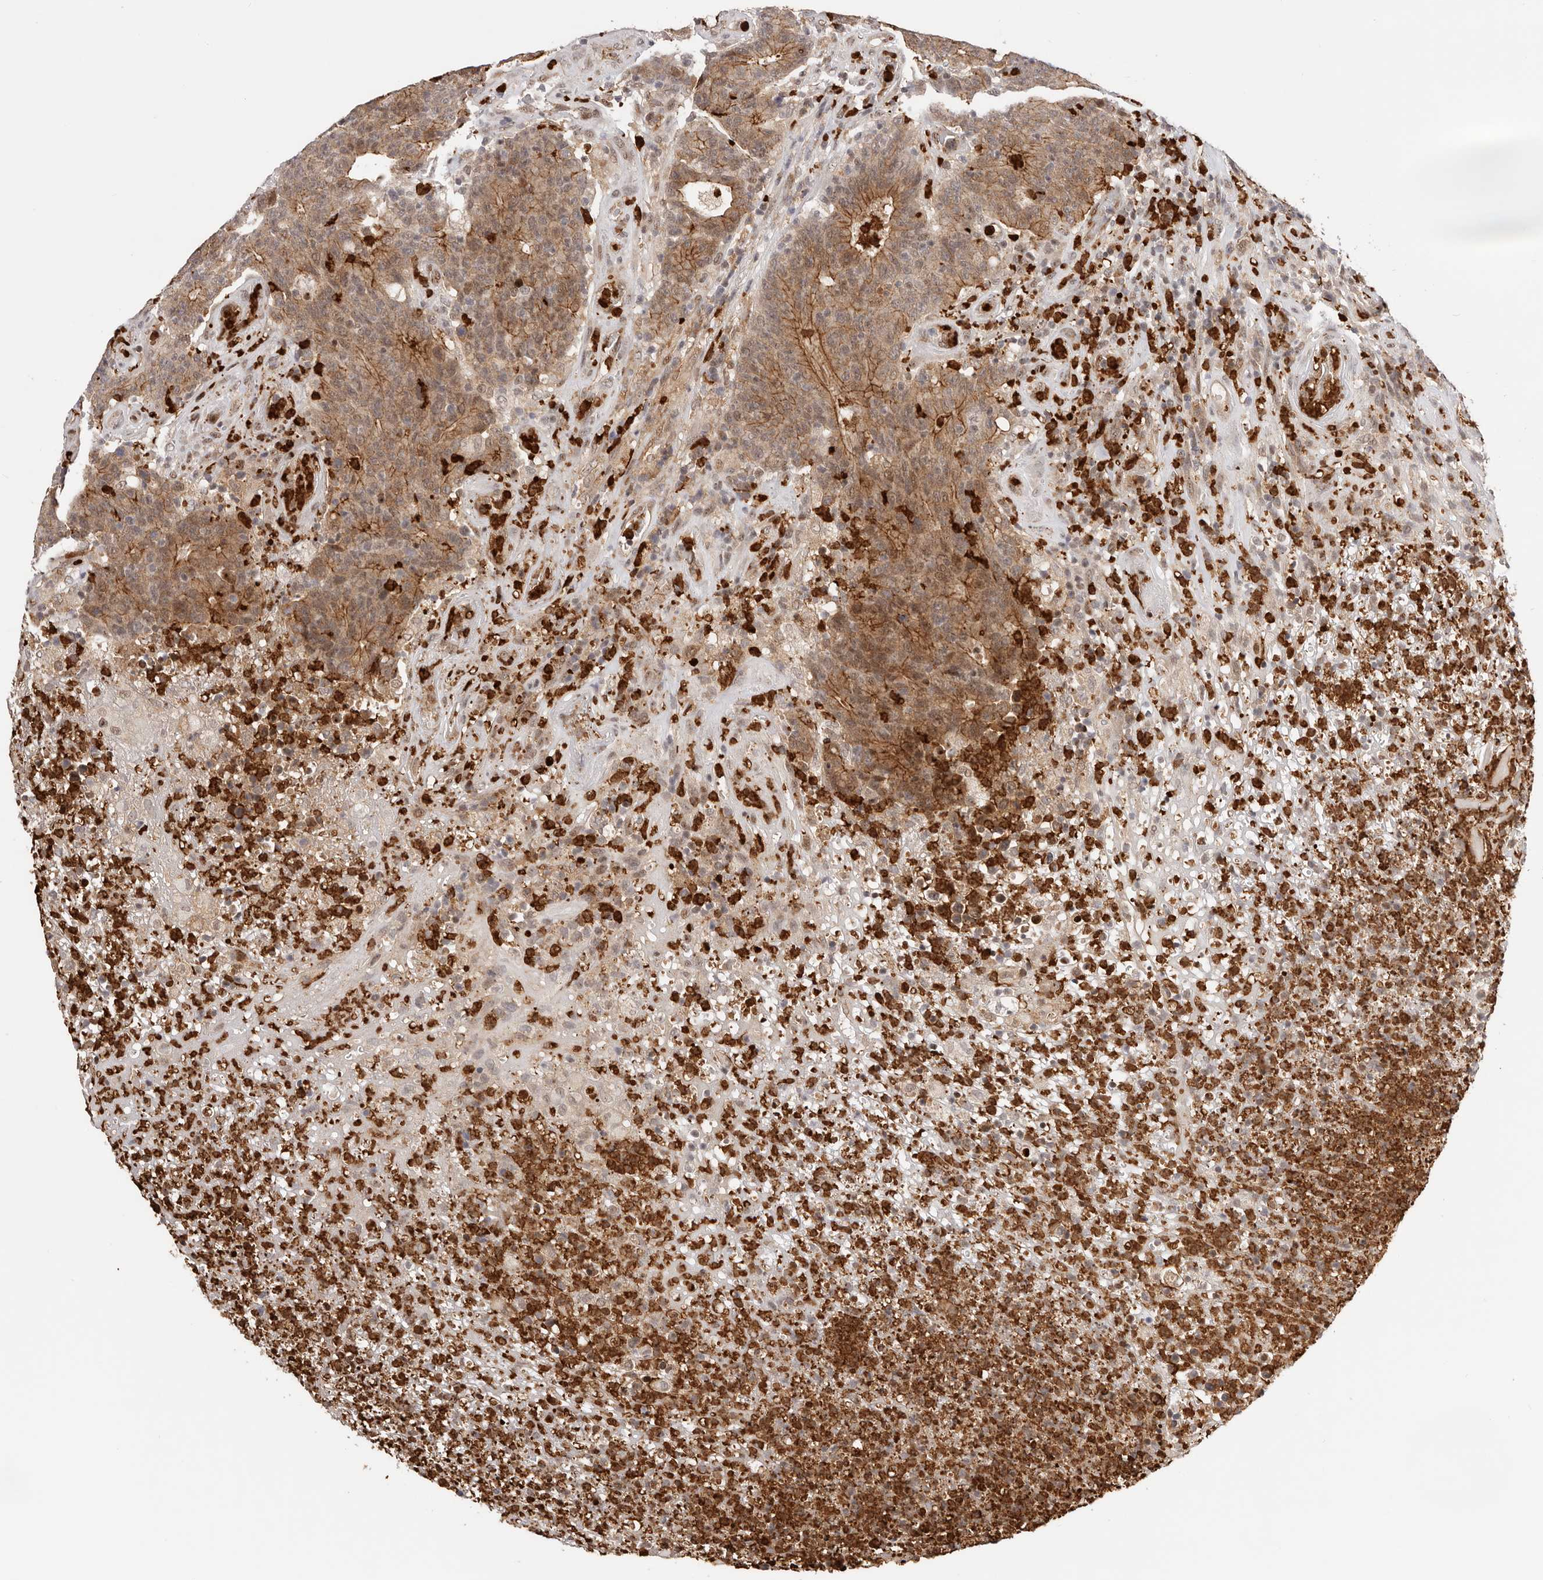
{"staining": {"intensity": "moderate", "quantity": ">75%", "location": "cytoplasmic/membranous"}, "tissue": "colorectal cancer", "cell_type": "Tumor cells", "image_type": "cancer", "snomed": [{"axis": "morphology", "description": "Normal tissue, NOS"}, {"axis": "morphology", "description": "Adenocarcinoma, NOS"}, {"axis": "topography", "description": "Colon"}], "caption": "Immunohistochemical staining of adenocarcinoma (colorectal) reveals medium levels of moderate cytoplasmic/membranous staining in about >75% of tumor cells.", "gene": "AFDN", "patient": {"sex": "female", "age": 75}}